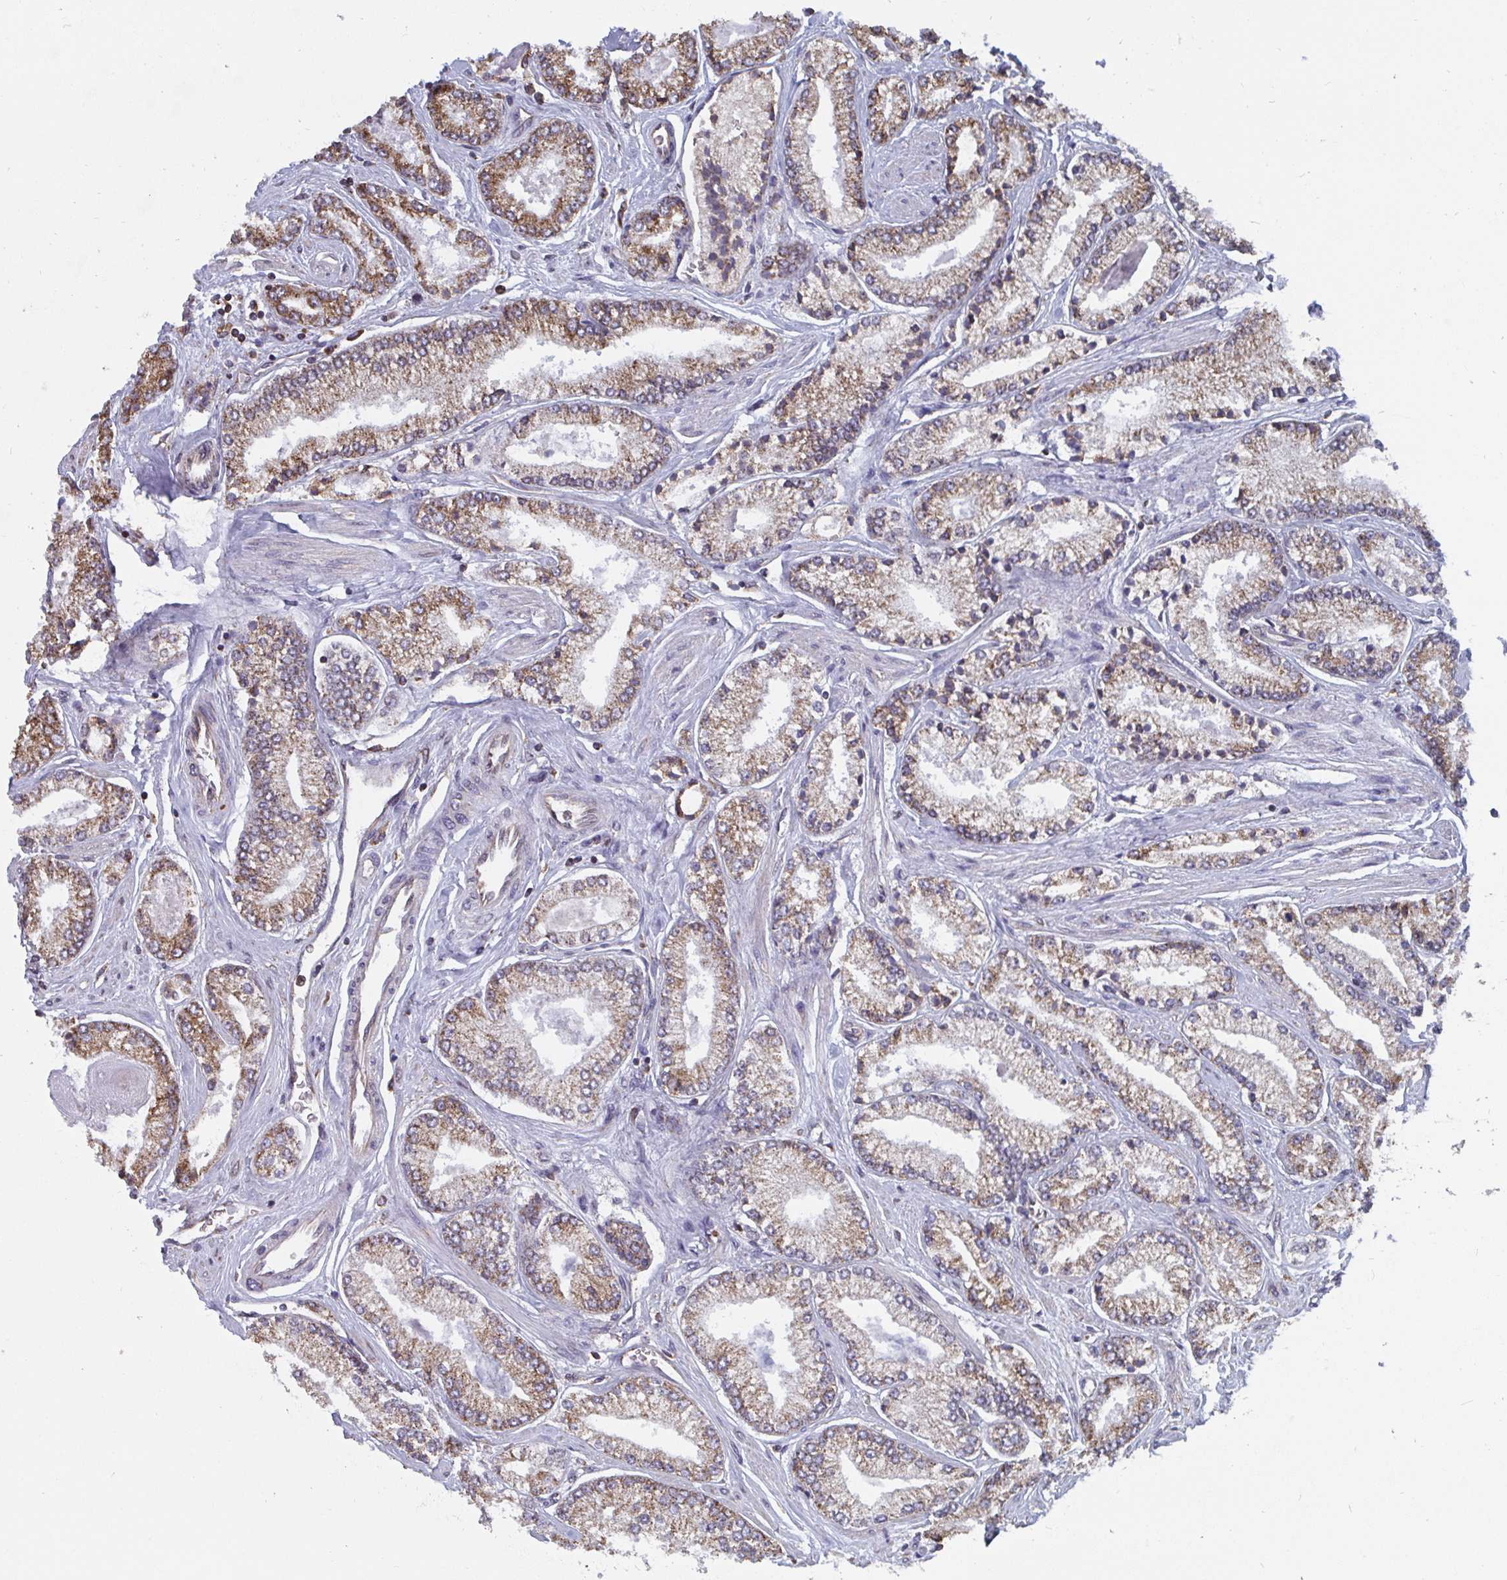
{"staining": {"intensity": "moderate", "quantity": ">75%", "location": "cytoplasmic/membranous"}, "tissue": "prostate cancer", "cell_type": "Tumor cells", "image_type": "cancer", "snomed": [{"axis": "morphology", "description": "Adenocarcinoma, Low grade"}, {"axis": "topography", "description": "Prostate"}], "caption": "Immunohistochemistry (DAB) staining of prostate cancer reveals moderate cytoplasmic/membranous protein staining in approximately >75% of tumor cells.", "gene": "ELAVL1", "patient": {"sex": "male", "age": 67}}